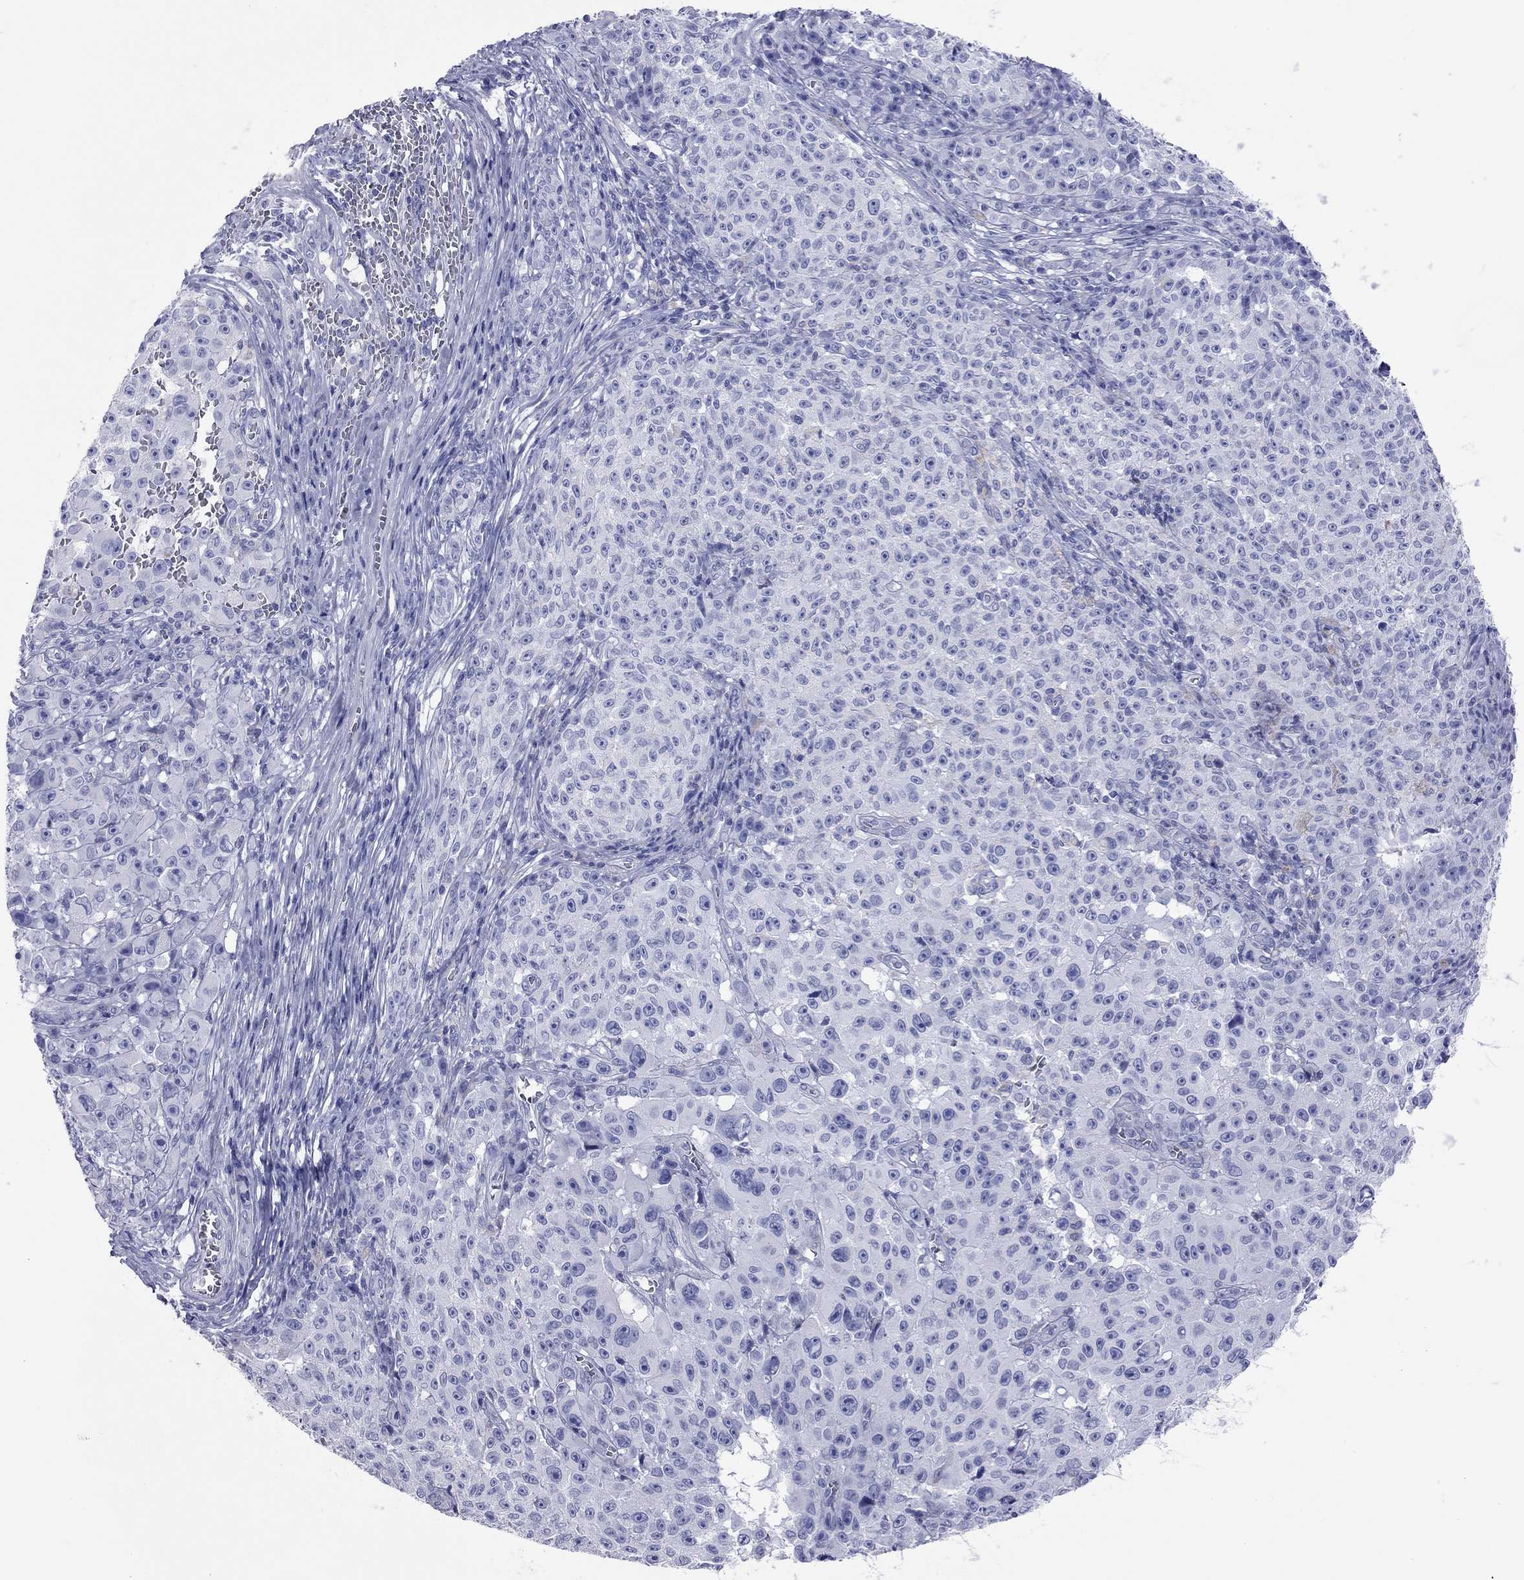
{"staining": {"intensity": "negative", "quantity": "none", "location": "none"}, "tissue": "melanoma", "cell_type": "Tumor cells", "image_type": "cancer", "snomed": [{"axis": "morphology", "description": "Malignant melanoma, NOS"}, {"axis": "topography", "description": "Skin"}], "caption": "Tumor cells are negative for brown protein staining in melanoma. (Immunohistochemistry (ihc), brightfield microscopy, high magnification).", "gene": "VSIG10", "patient": {"sex": "female", "age": 82}}